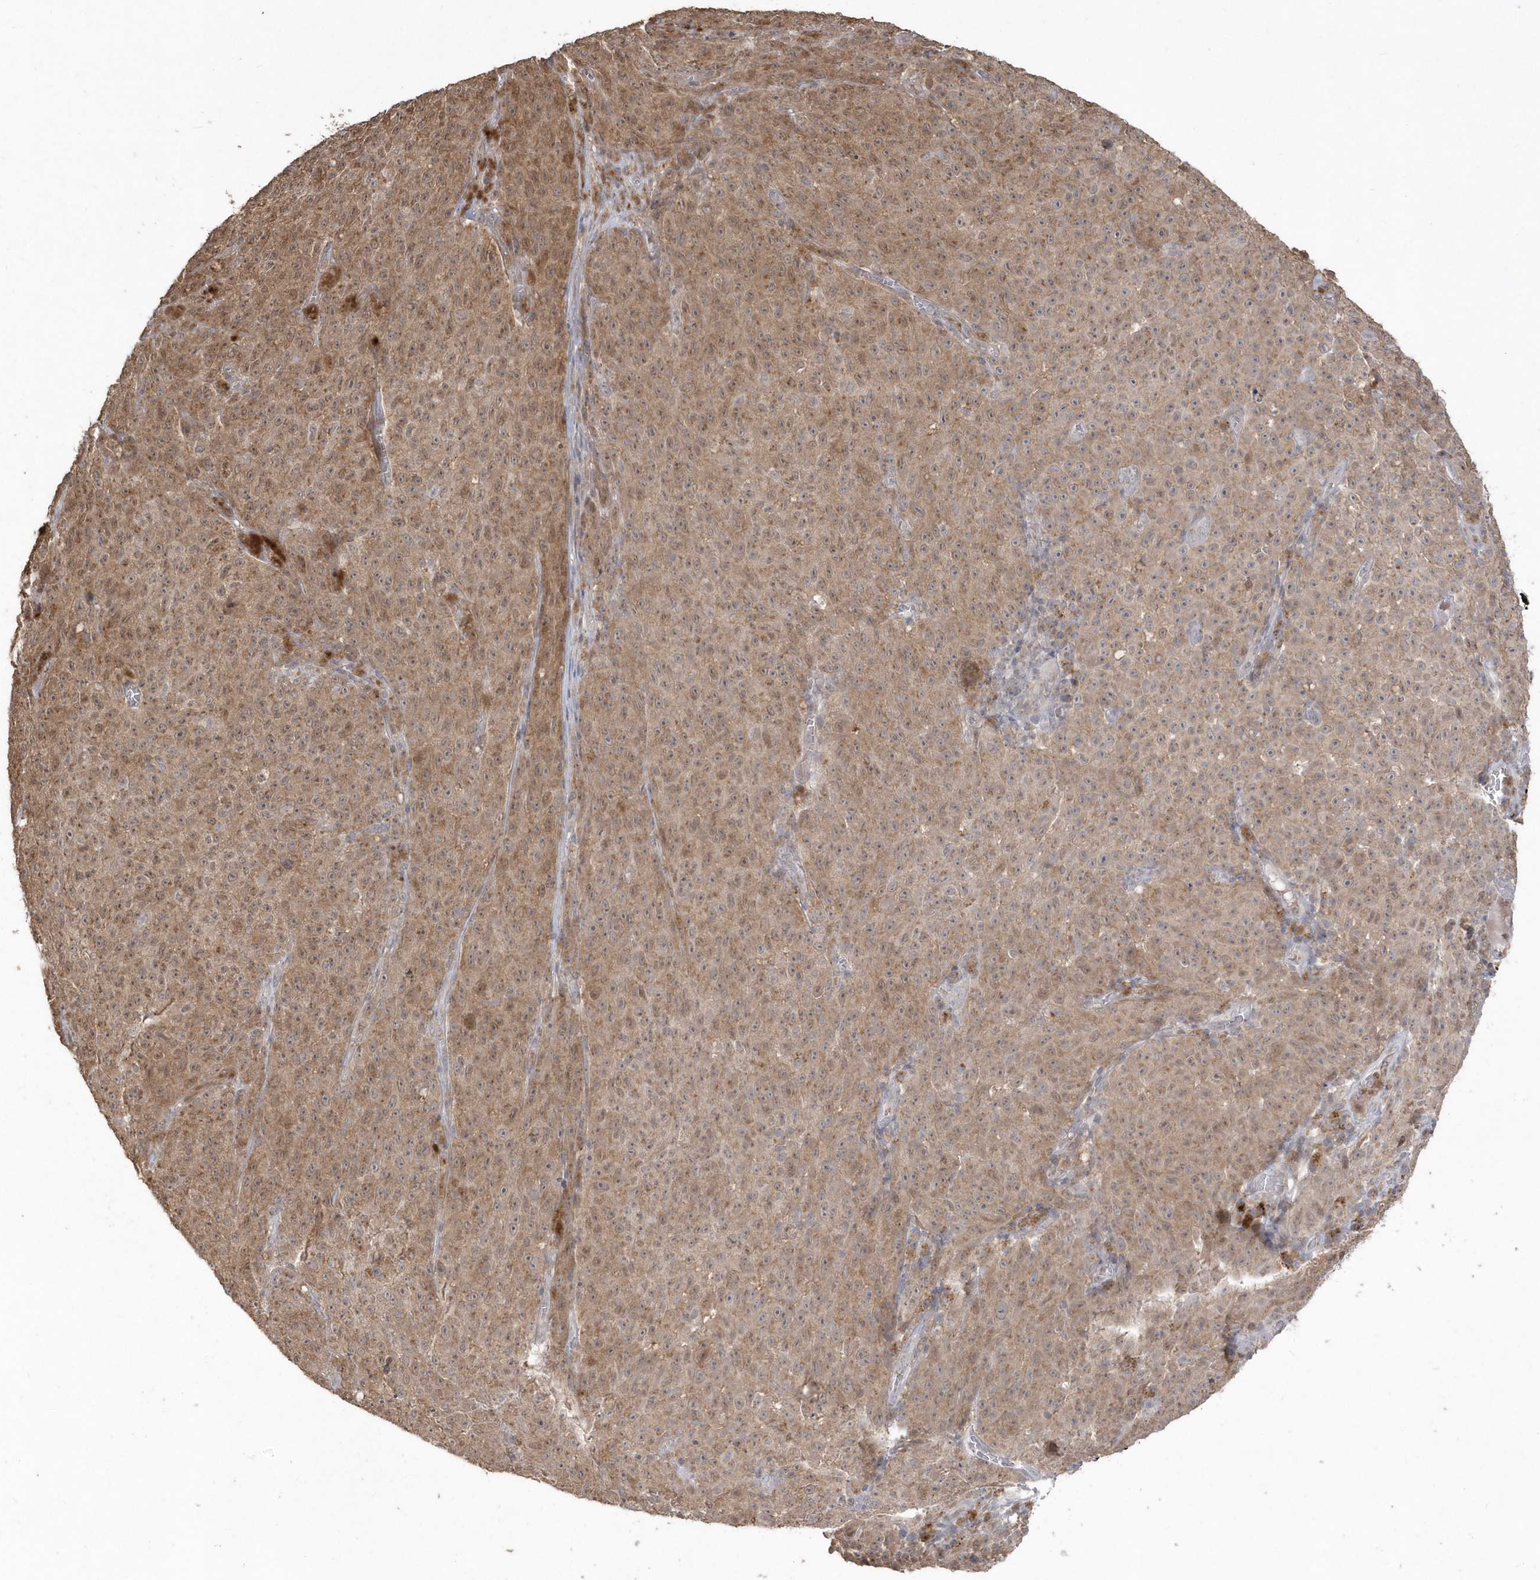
{"staining": {"intensity": "moderate", "quantity": ">75%", "location": "cytoplasmic/membranous"}, "tissue": "melanoma", "cell_type": "Tumor cells", "image_type": "cancer", "snomed": [{"axis": "morphology", "description": "Malignant melanoma, NOS"}, {"axis": "topography", "description": "Skin"}], "caption": "Moderate cytoplasmic/membranous protein staining is present in about >75% of tumor cells in malignant melanoma.", "gene": "GEMIN6", "patient": {"sex": "female", "age": 82}}